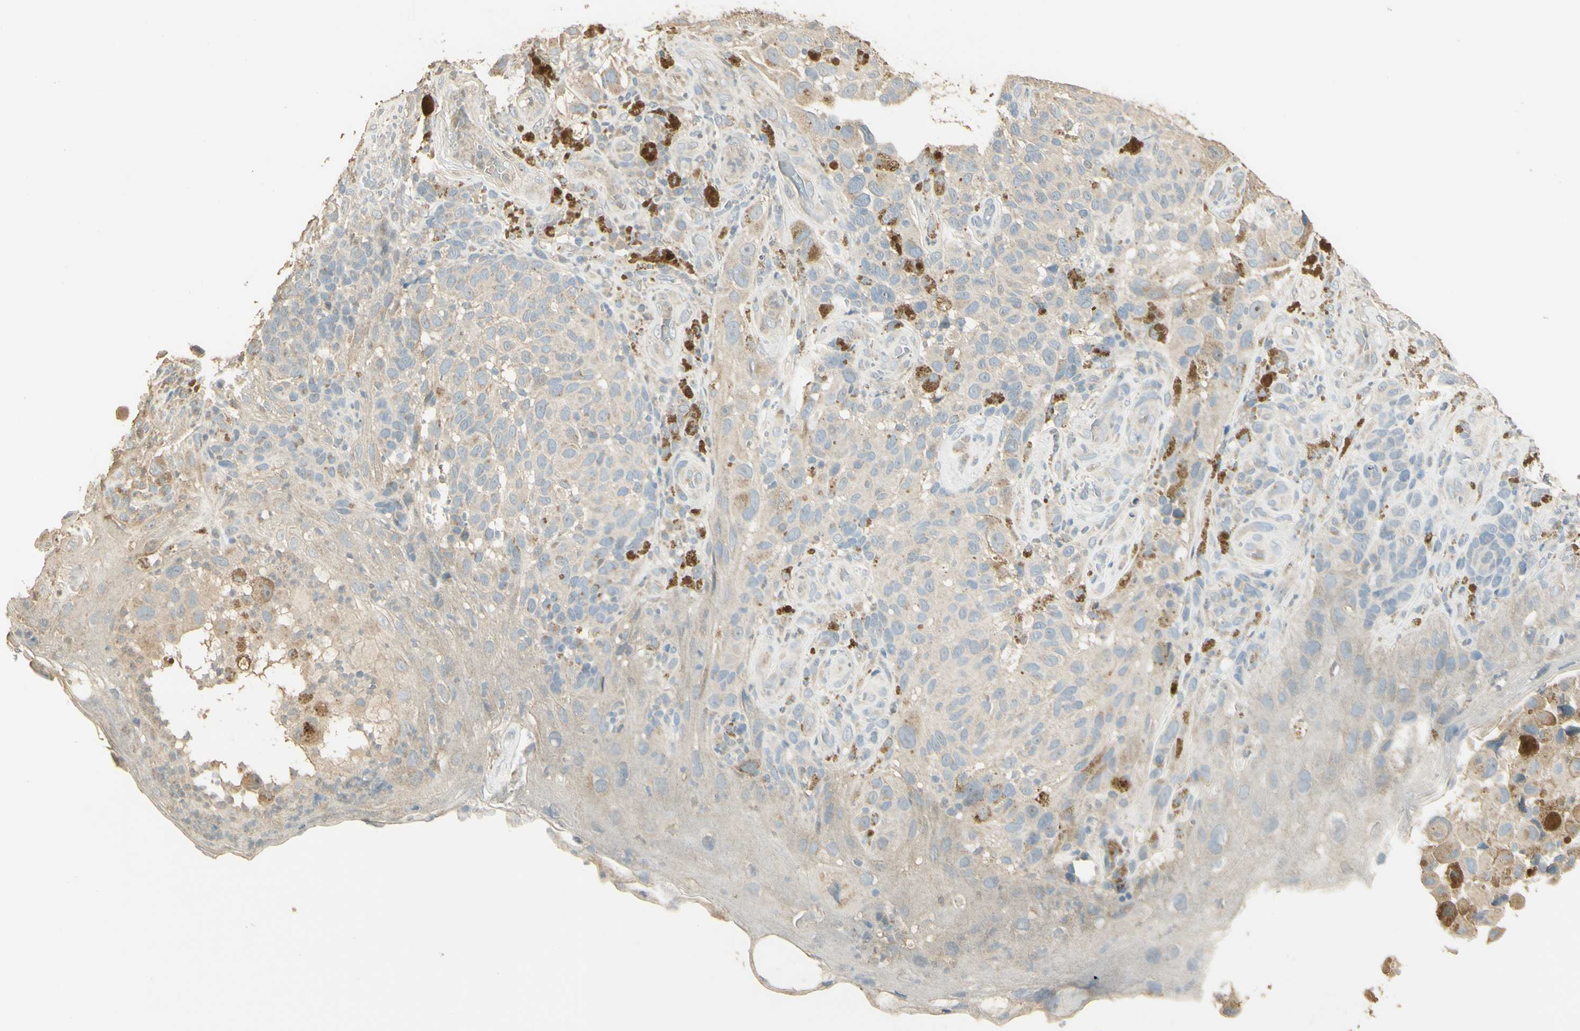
{"staining": {"intensity": "weak", "quantity": "25%-75%", "location": "cytoplasmic/membranous"}, "tissue": "melanoma", "cell_type": "Tumor cells", "image_type": "cancer", "snomed": [{"axis": "morphology", "description": "Malignant melanoma, NOS"}, {"axis": "topography", "description": "Skin"}], "caption": "This micrograph exhibits immunohistochemistry staining of malignant melanoma, with low weak cytoplasmic/membranous expression in approximately 25%-75% of tumor cells.", "gene": "UXS1", "patient": {"sex": "female", "age": 73}}